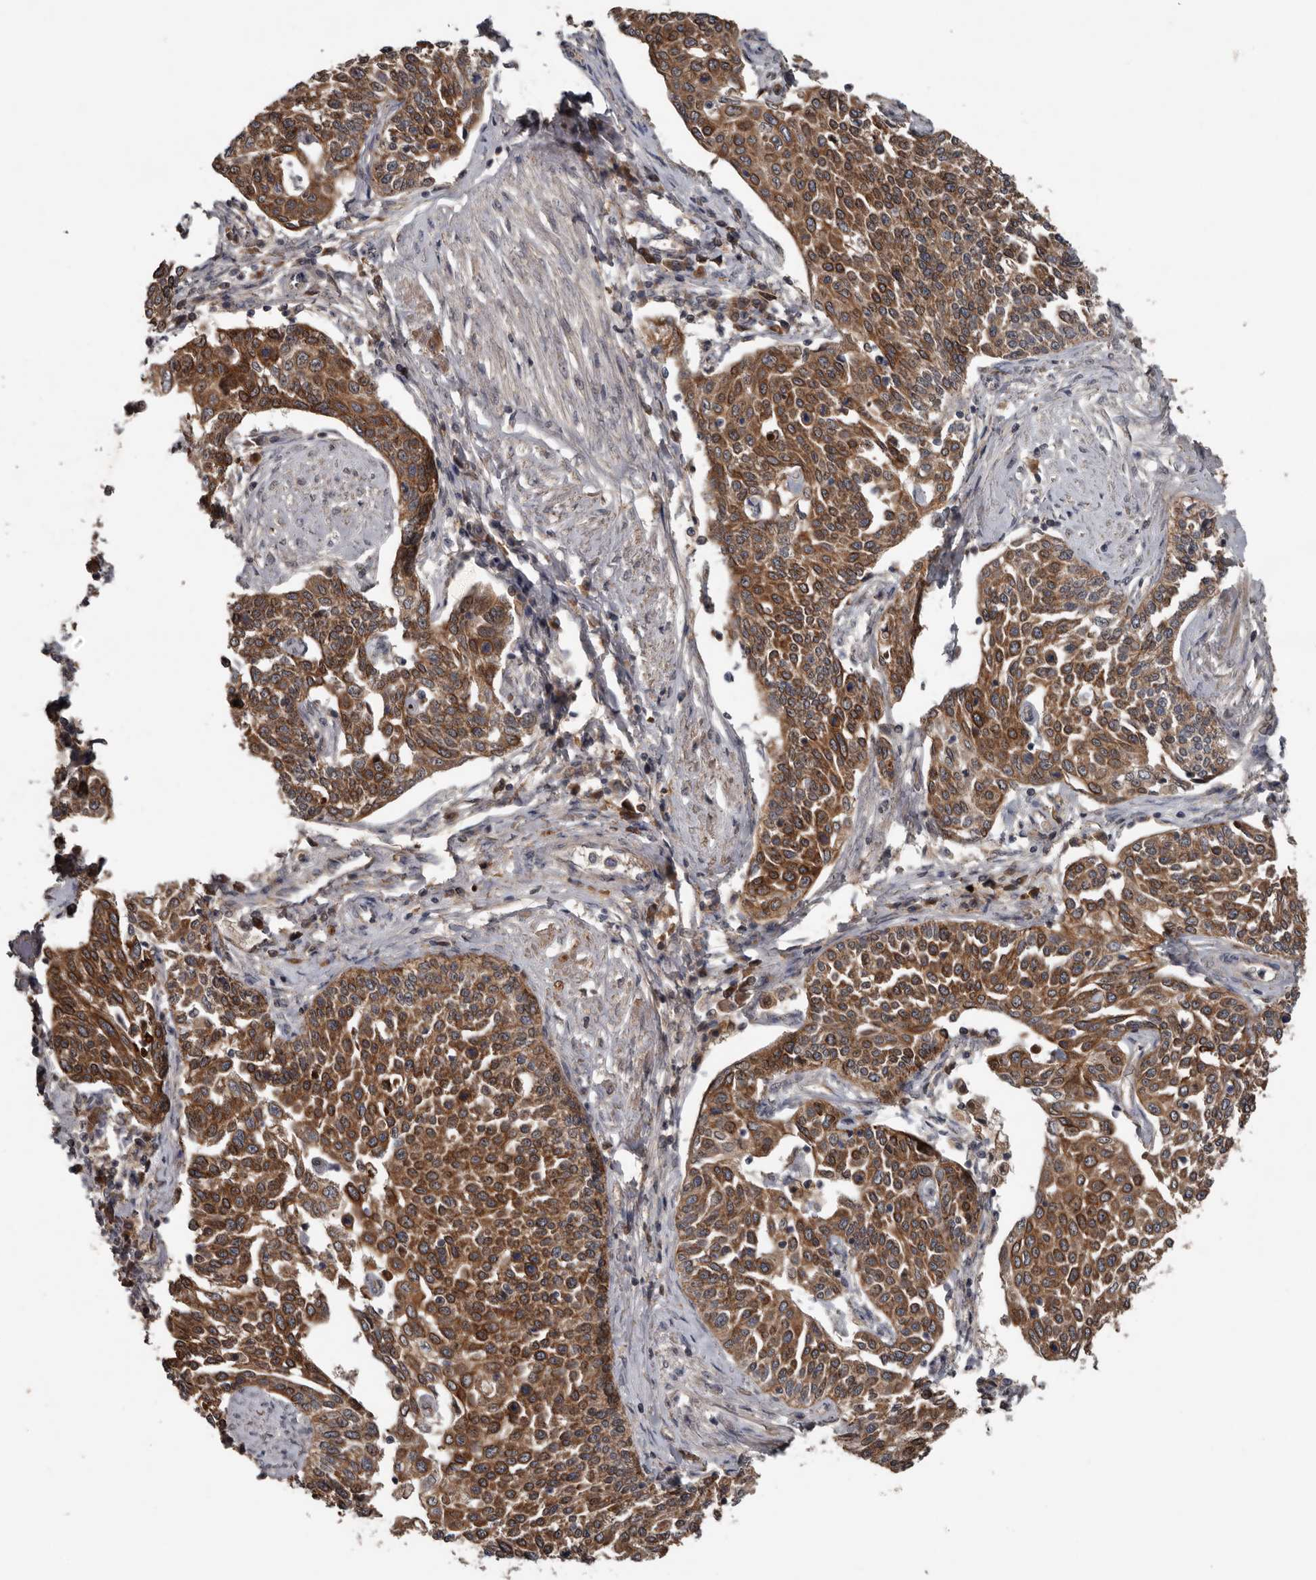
{"staining": {"intensity": "strong", "quantity": ">75%", "location": "cytoplasmic/membranous"}, "tissue": "cervical cancer", "cell_type": "Tumor cells", "image_type": "cancer", "snomed": [{"axis": "morphology", "description": "Squamous cell carcinoma, NOS"}, {"axis": "topography", "description": "Cervix"}], "caption": "High-power microscopy captured an immunohistochemistry (IHC) histopathology image of squamous cell carcinoma (cervical), revealing strong cytoplasmic/membranous positivity in approximately >75% of tumor cells. (Stains: DAB (3,3'-diaminobenzidine) in brown, nuclei in blue, Microscopy: brightfield microscopy at high magnification).", "gene": "DNAJB4", "patient": {"sex": "female", "age": 34}}